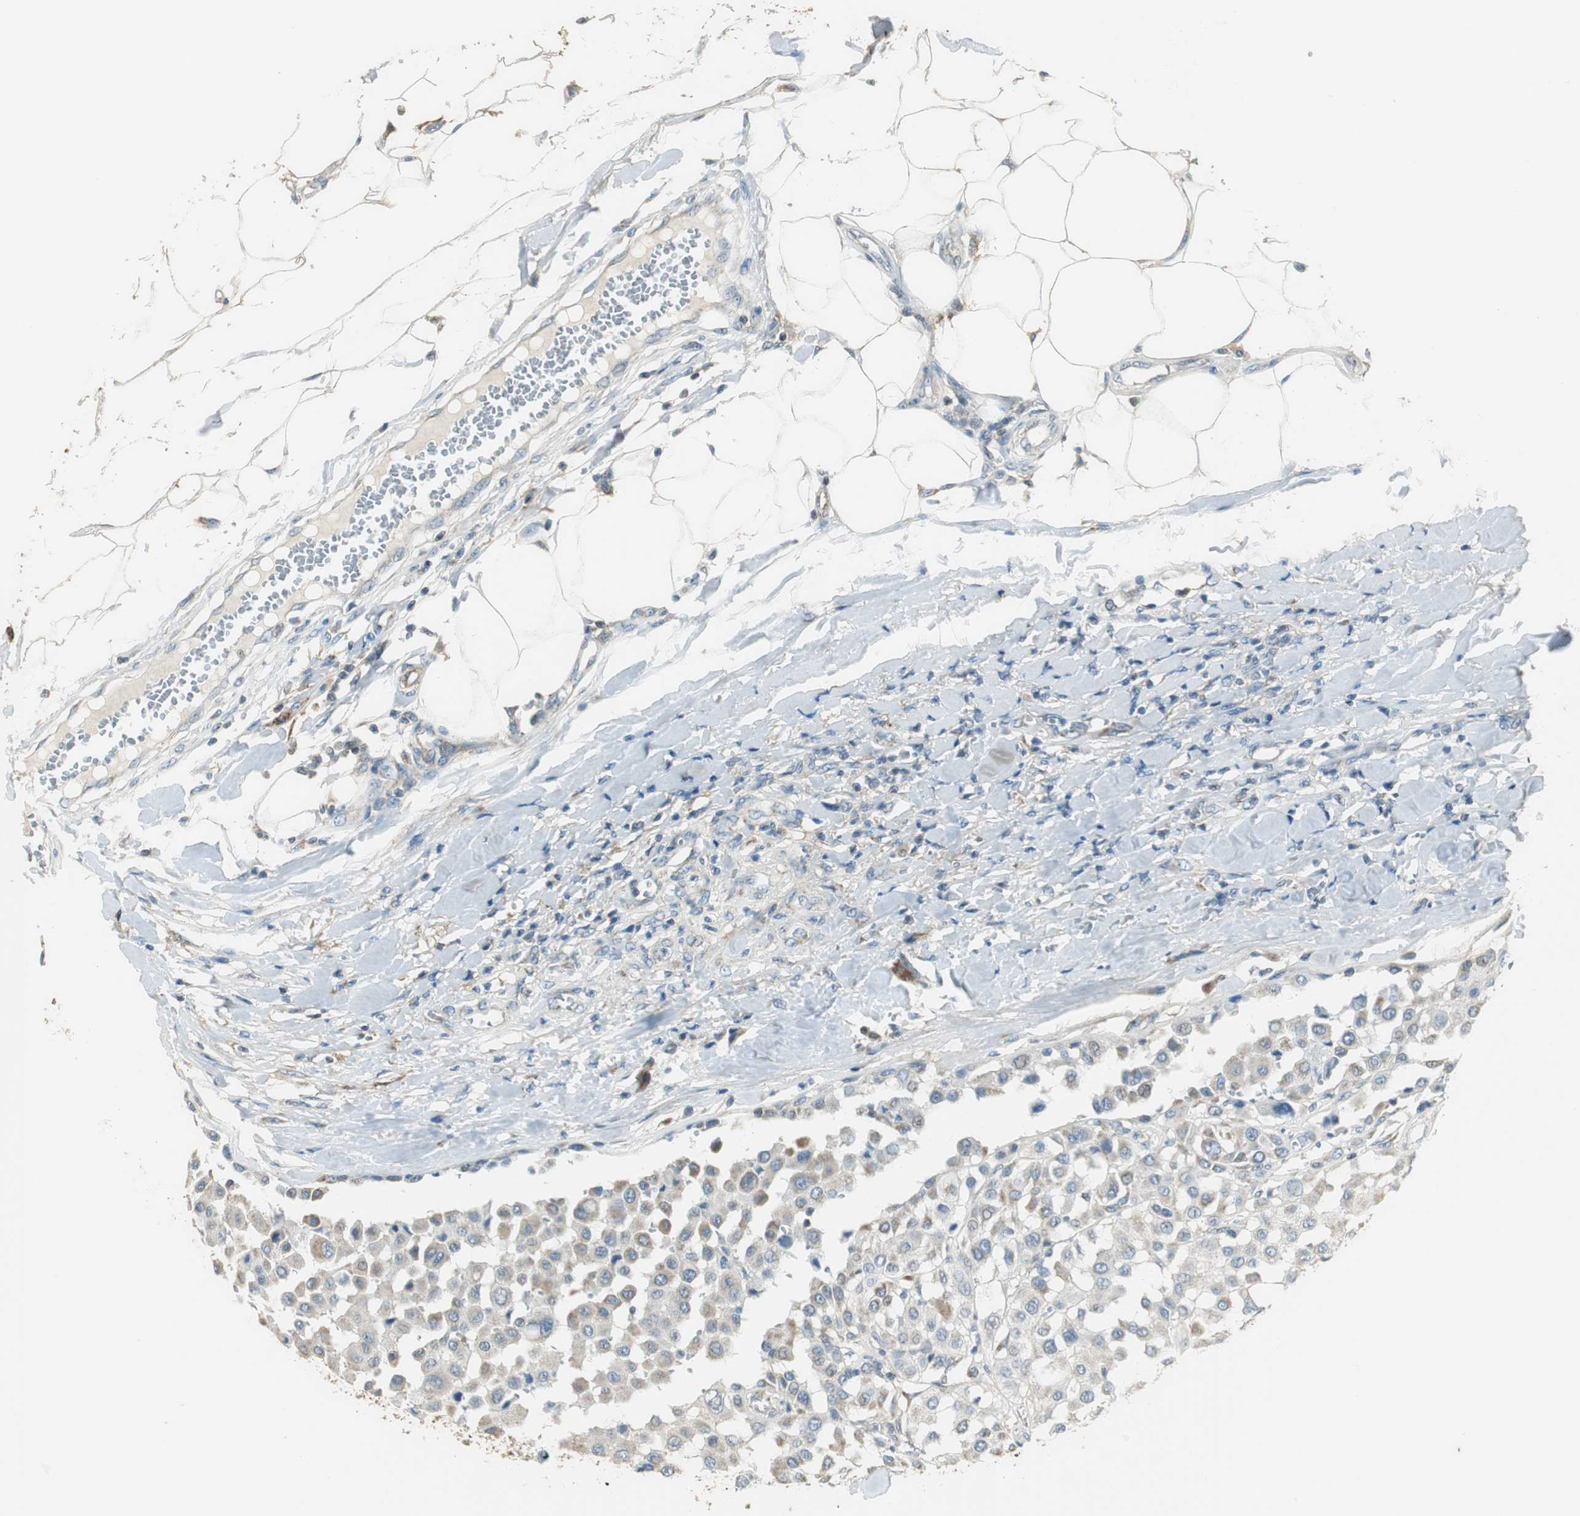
{"staining": {"intensity": "weak", "quantity": "25%-75%", "location": "cytoplasmic/membranous"}, "tissue": "melanoma", "cell_type": "Tumor cells", "image_type": "cancer", "snomed": [{"axis": "morphology", "description": "Malignant melanoma, Metastatic site"}, {"axis": "topography", "description": "Soft tissue"}], "caption": "Immunohistochemical staining of malignant melanoma (metastatic site) exhibits weak cytoplasmic/membranous protein positivity in approximately 25%-75% of tumor cells.", "gene": "MSTO1", "patient": {"sex": "male", "age": 41}}